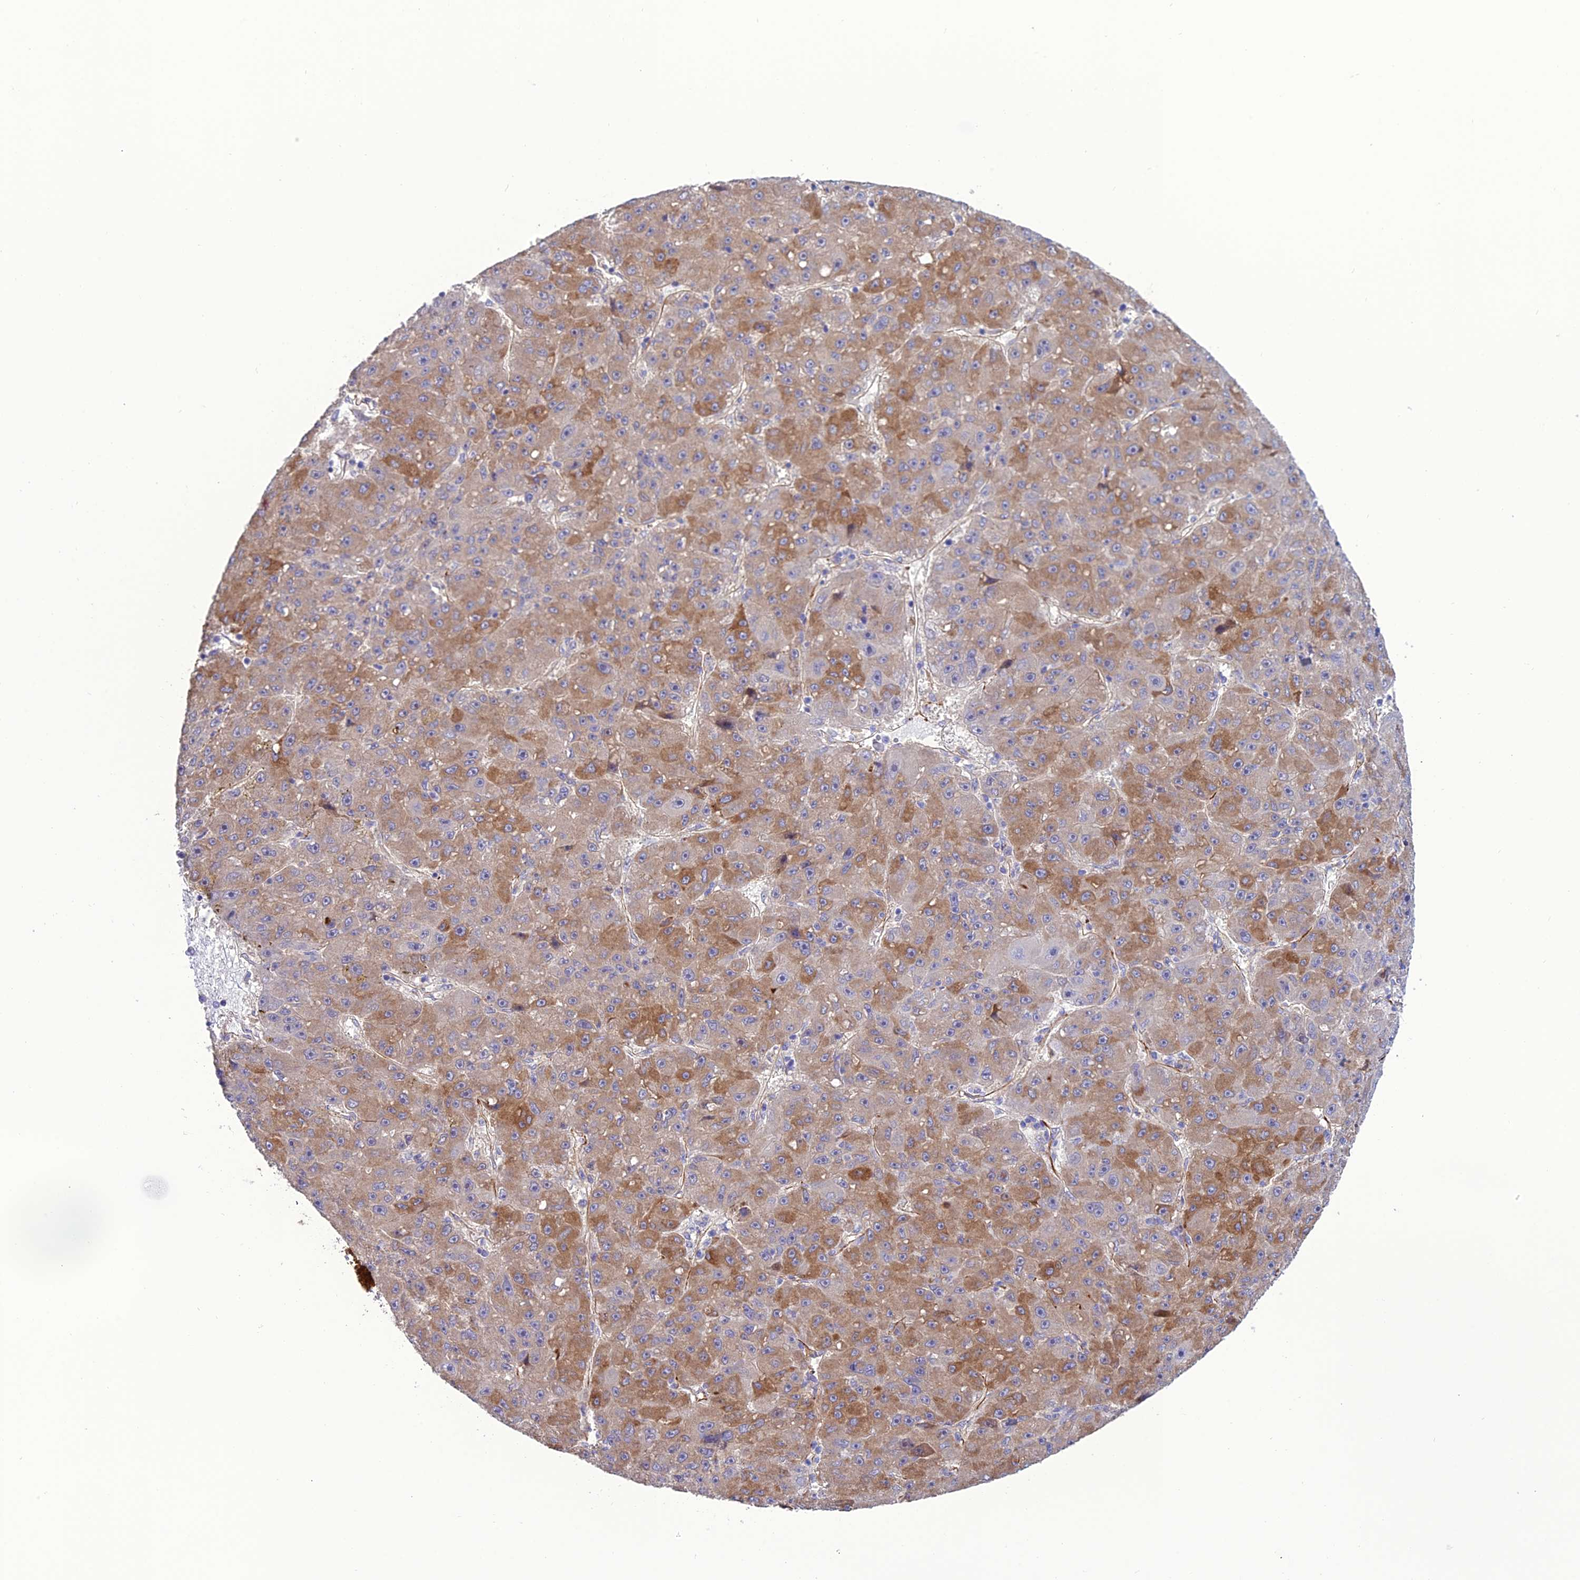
{"staining": {"intensity": "moderate", "quantity": "25%-75%", "location": "cytoplasmic/membranous"}, "tissue": "liver cancer", "cell_type": "Tumor cells", "image_type": "cancer", "snomed": [{"axis": "morphology", "description": "Carcinoma, Hepatocellular, NOS"}, {"axis": "topography", "description": "Liver"}], "caption": "The histopathology image displays a brown stain indicating the presence of a protein in the cytoplasmic/membranous of tumor cells in hepatocellular carcinoma (liver). (DAB IHC with brightfield microscopy, high magnification).", "gene": "REX1BD", "patient": {"sex": "male", "age": 67}}